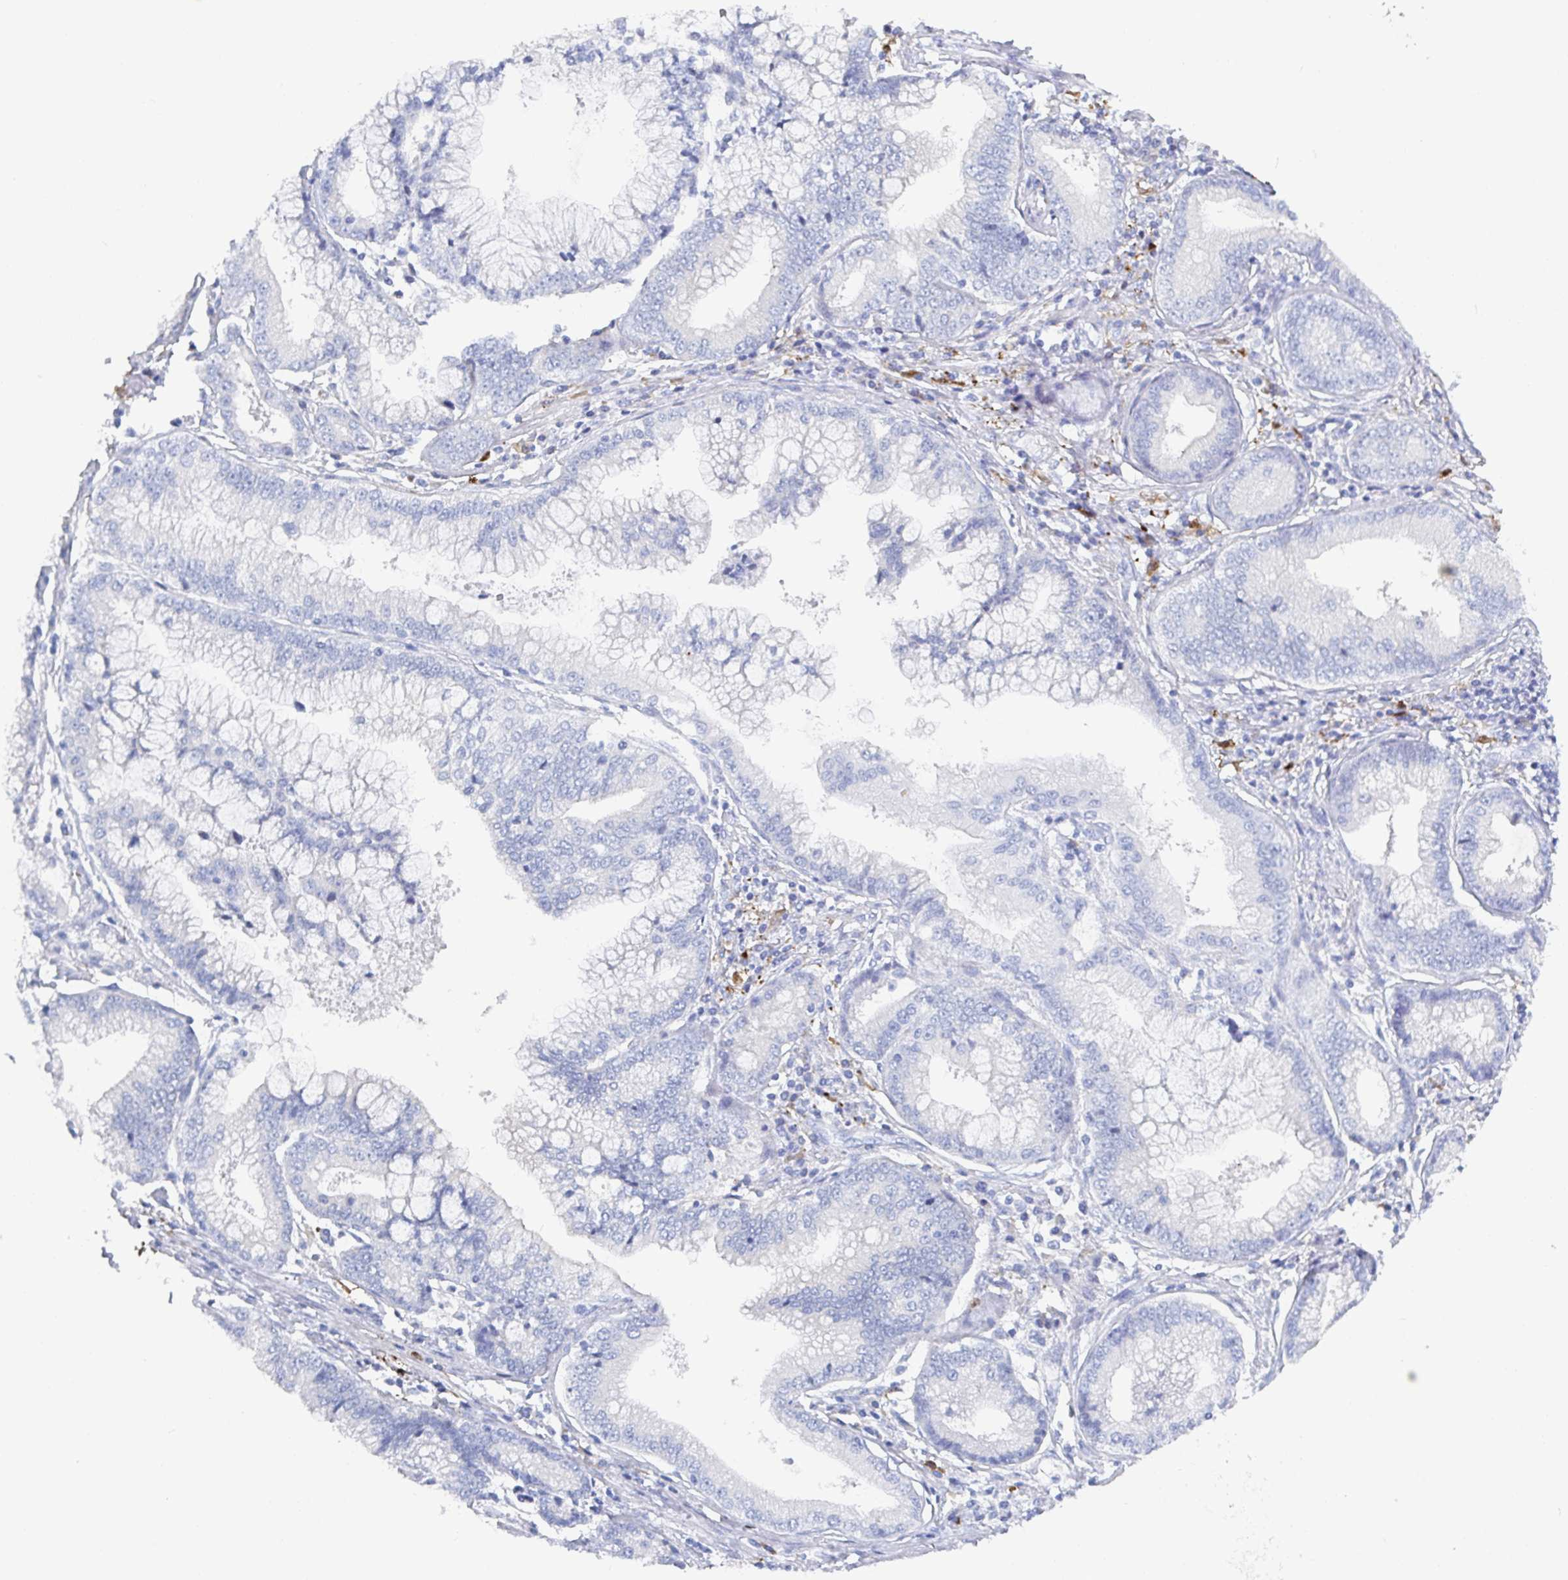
{"staining": {"intensity": "negative", "quantity": "none", "location": "none"}, "tissue": "stomach cancer", "cell_type": "Tumor cells", "image_type": "cancer", "snomed": [{"axis": "morphology", "description": "Adenocarcinoma, NOS"}, {"axis": "topography", "description": "Stomach, upper"}], "caption": "Protein analysis of stomach cancer shows no significant expression in tumor cells.", "gene": "OR2A4", "patient": {"sex": "female", "age": 74}}